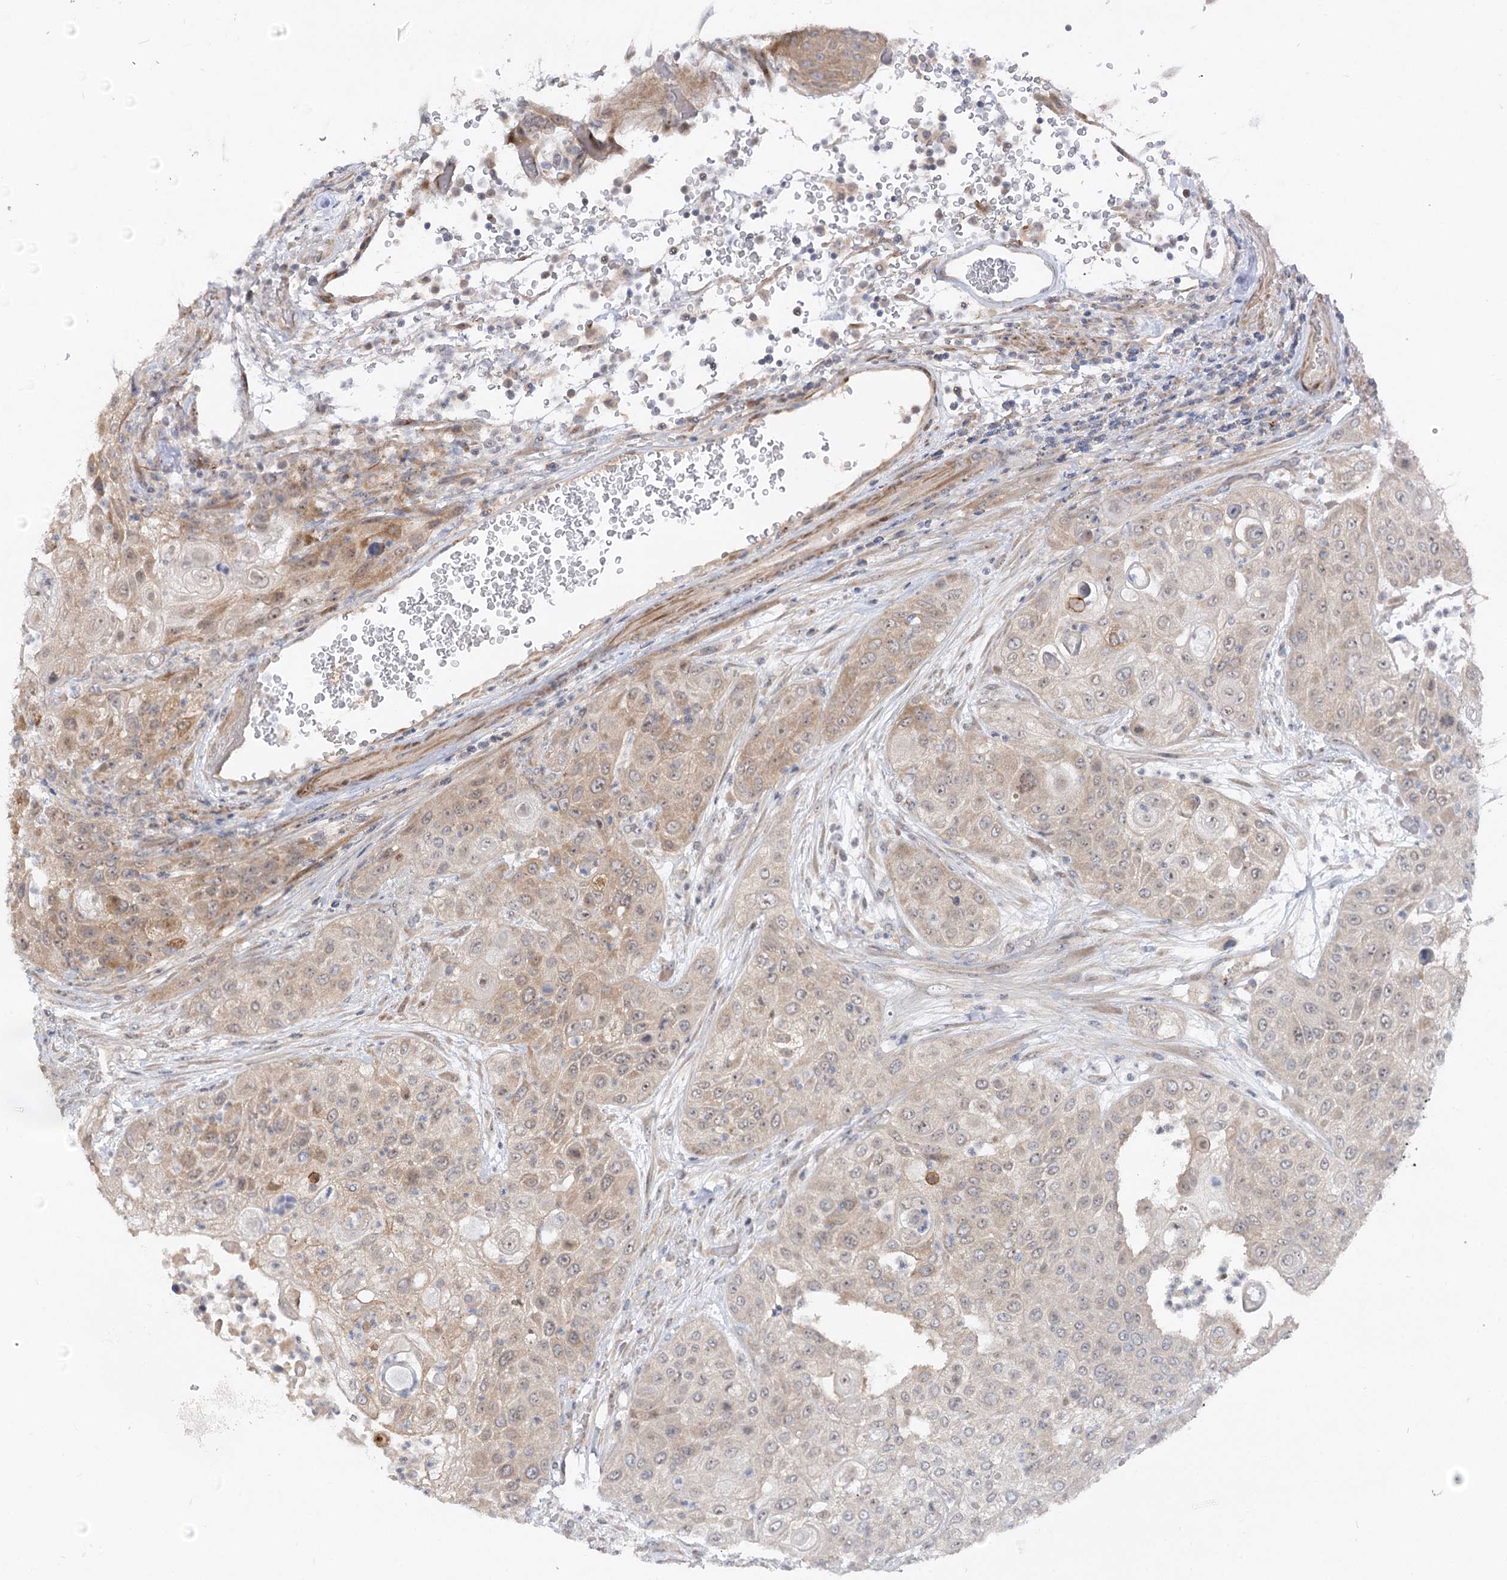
{"staining": {"intensity": "weak", "quantity": "25%-75%", "location": "cytoplasmic/membranous"}, "tissue": "urothelial cancer", "cell_type": "Tumor cells", "image_type": "cancer", "snomed": [{"axis": "morphology", "description": "Urothelial carcinoma, High grade"}, {"axis": "topography", "description": "Urinary bladder"}], "caption": "IHC (DAB) staining of human urothelial cancer shows weak cytoplasmic/membranous protein staining in approximately 25%-75% of tumor cells. (DAB = brown stain, brightfield microscopy at high magnification).", "gene": "FGF19", "patient": {"sex": "female", "age": 79}}